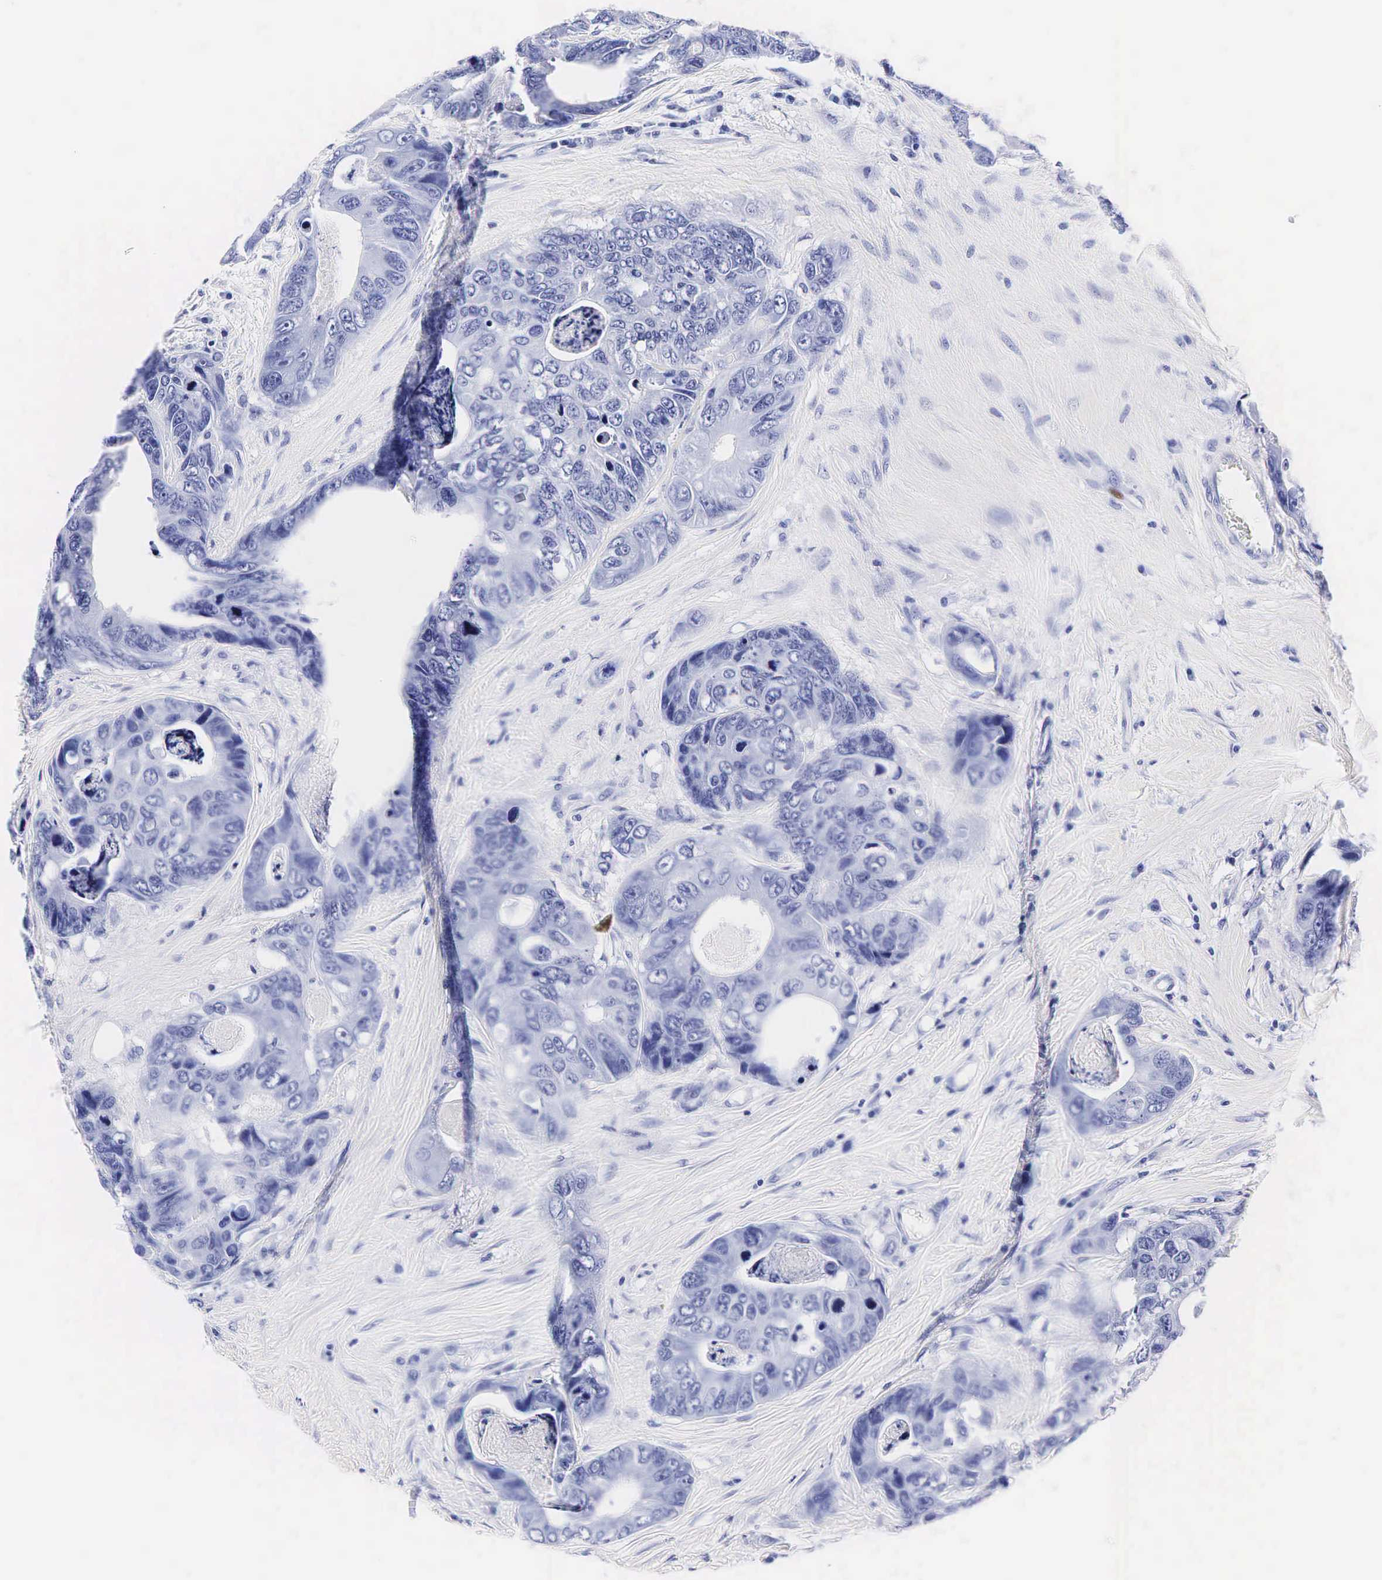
{"staining": {"intensity": "negative", "quantity": "none", "location": "none"}, "tissue": "colorectal cancer", "cell_type": "Tumor cells", "image_type": "cancer", "snomed": [{"axis": "morphology", "description": "Adenocarcinoma, NOS"}, {"axis": "topography", "description": "Colon"}], "caption": "A photomicrograph of human colorectal cancer (adenocarcinoma) is negative for staining in tumor cells. The staining was performed using DAB (3,3'-diaminobenzidine) to visualize the protein expression in brown, while the nuclei were stained in blue with hematoxylin (Magnification: 20x).", "gene": "KLK3", "patient": {"sex": "female", "age": 86}}